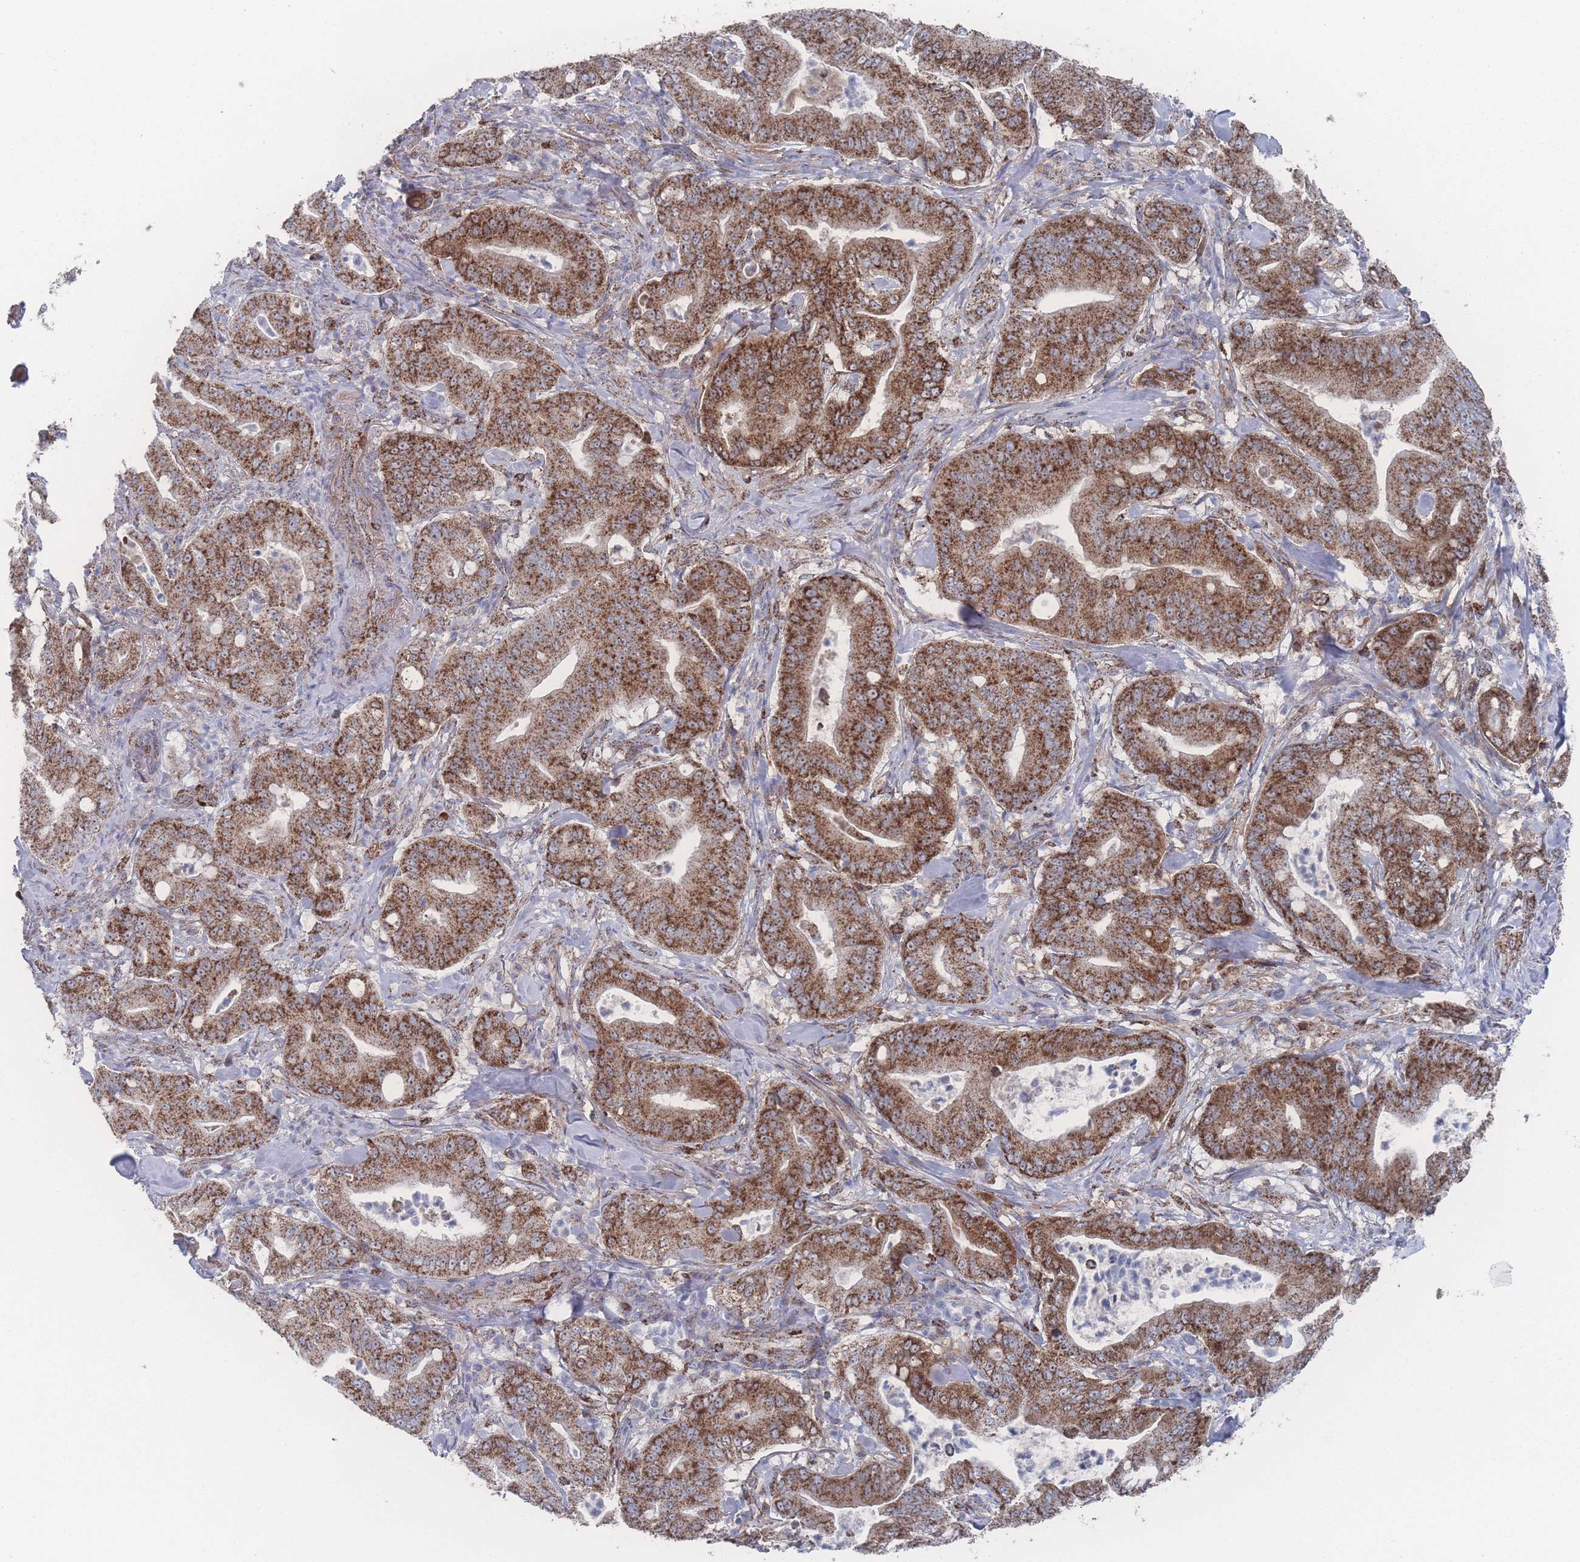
{"staining": {"intensity": "strong", "quantity": ">75%", "location": "cytoplasmic/membranous"}, "tissue": "pancreatic cancer", "cell_type": "Tumor cells", "image_type": "cancer", "snomed": [{"axis": "morphology", "description": "Adenocarcinoma, NOS"}, {"axis": "topography", "description": "Pancreas"}], "caption": "An immunohistochemistry micrograph of tumor tissue is shown. Protein staining in brown shows strong cytoplasmic/membranous positivity in pancreatic cancer (adenocarcinoma) within tumor cells.", "gene": "PEX14", "patient": {"sex": "male", "age": 71}}